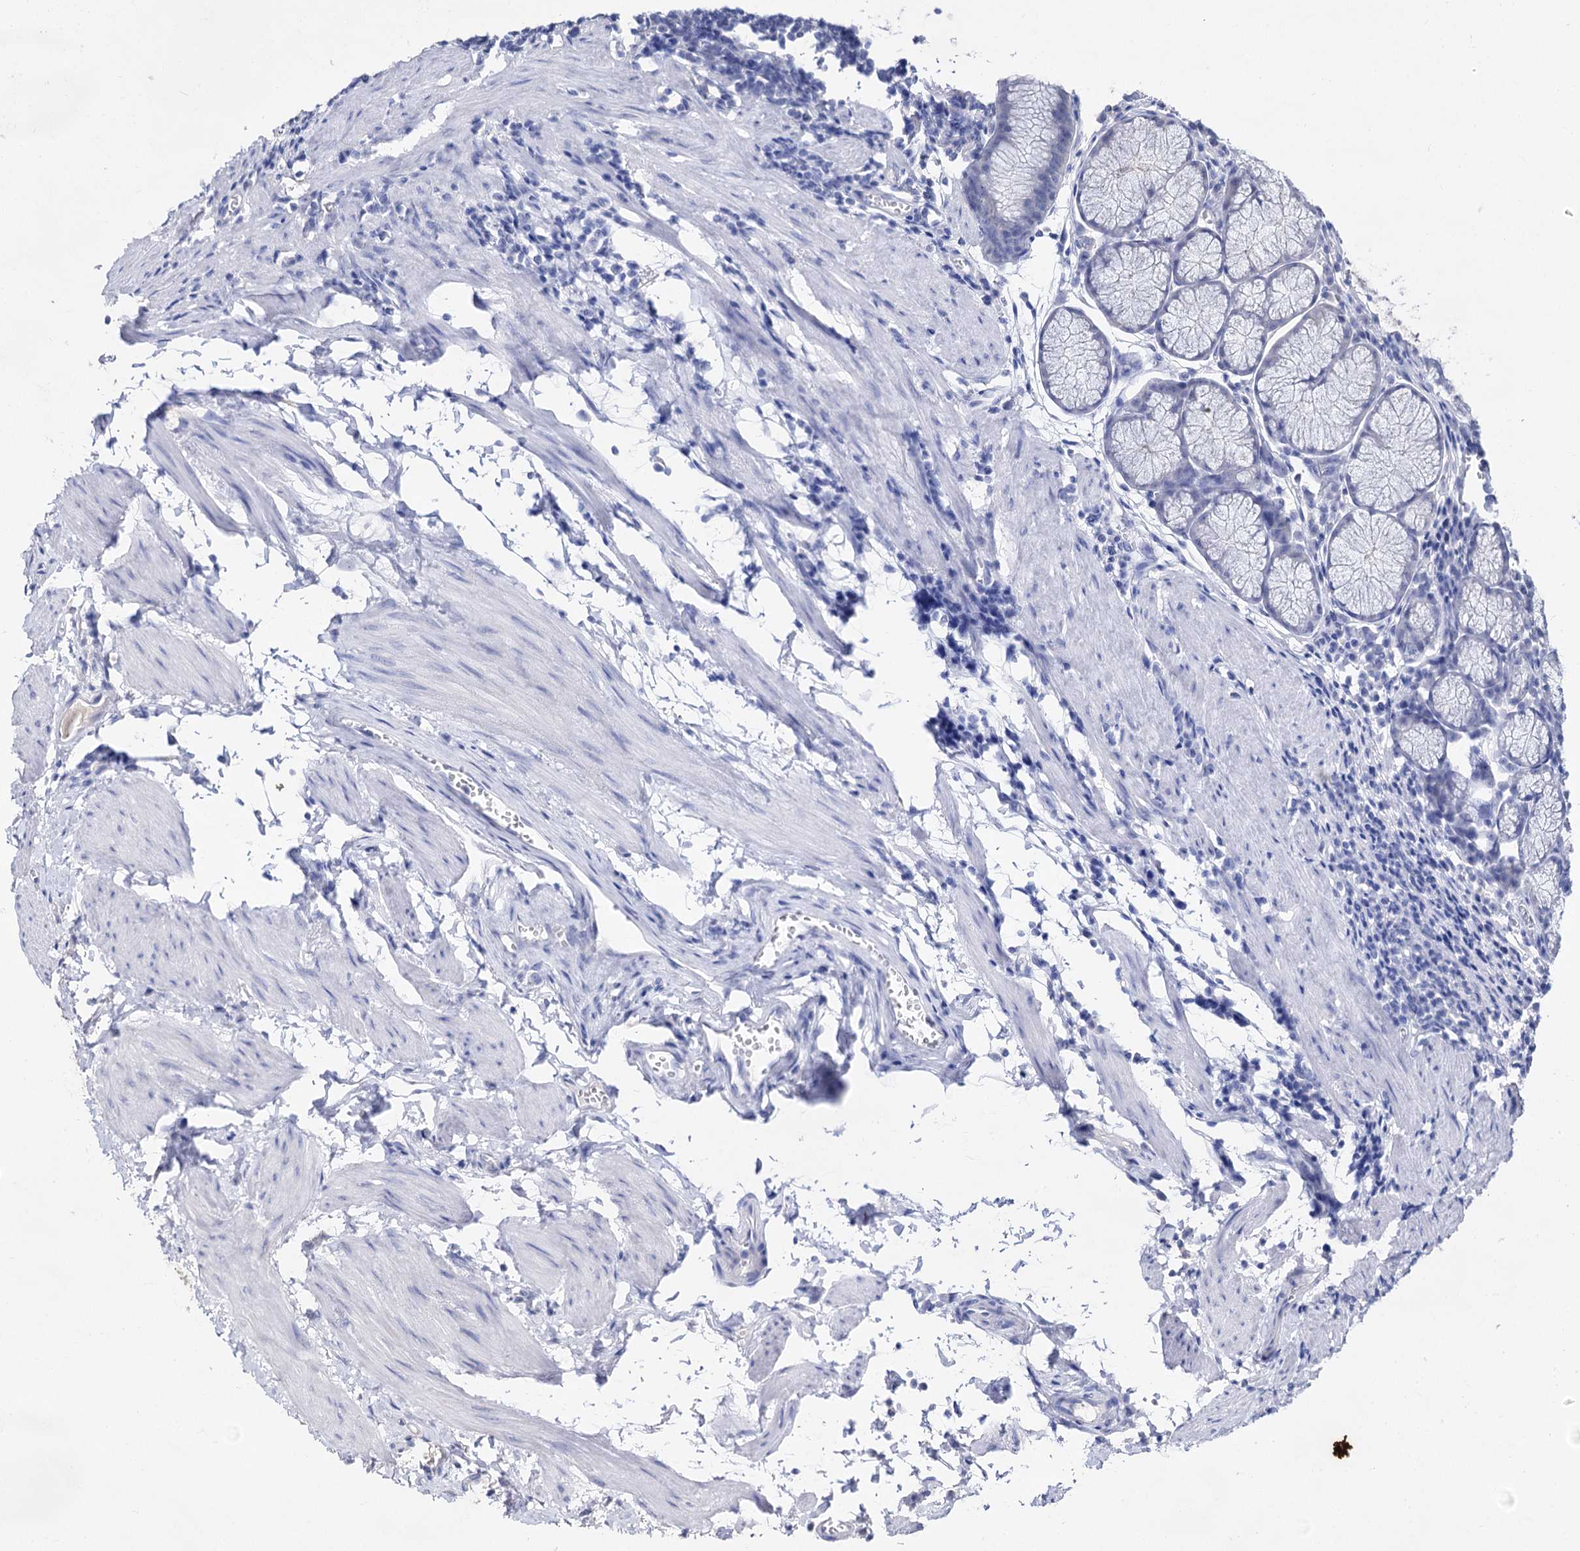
{"staining": {"intensity": "negative", "quantity": "none", "location": "none"}, "tissue": "stomach", "cell_type": "Glandular cells", "image_type": "normal", "snomed": [{"axis": "morphology", "description": "Normal tissue, NOS"}, {"axis": "topography", "description": "Stomach"}], "caption": "An IHC micrograph of normal stomach is shown. There is no staining in glandular cells of stomach.", "gene": "ACTR6", "patient": {"sex": "male", "age": 55}}